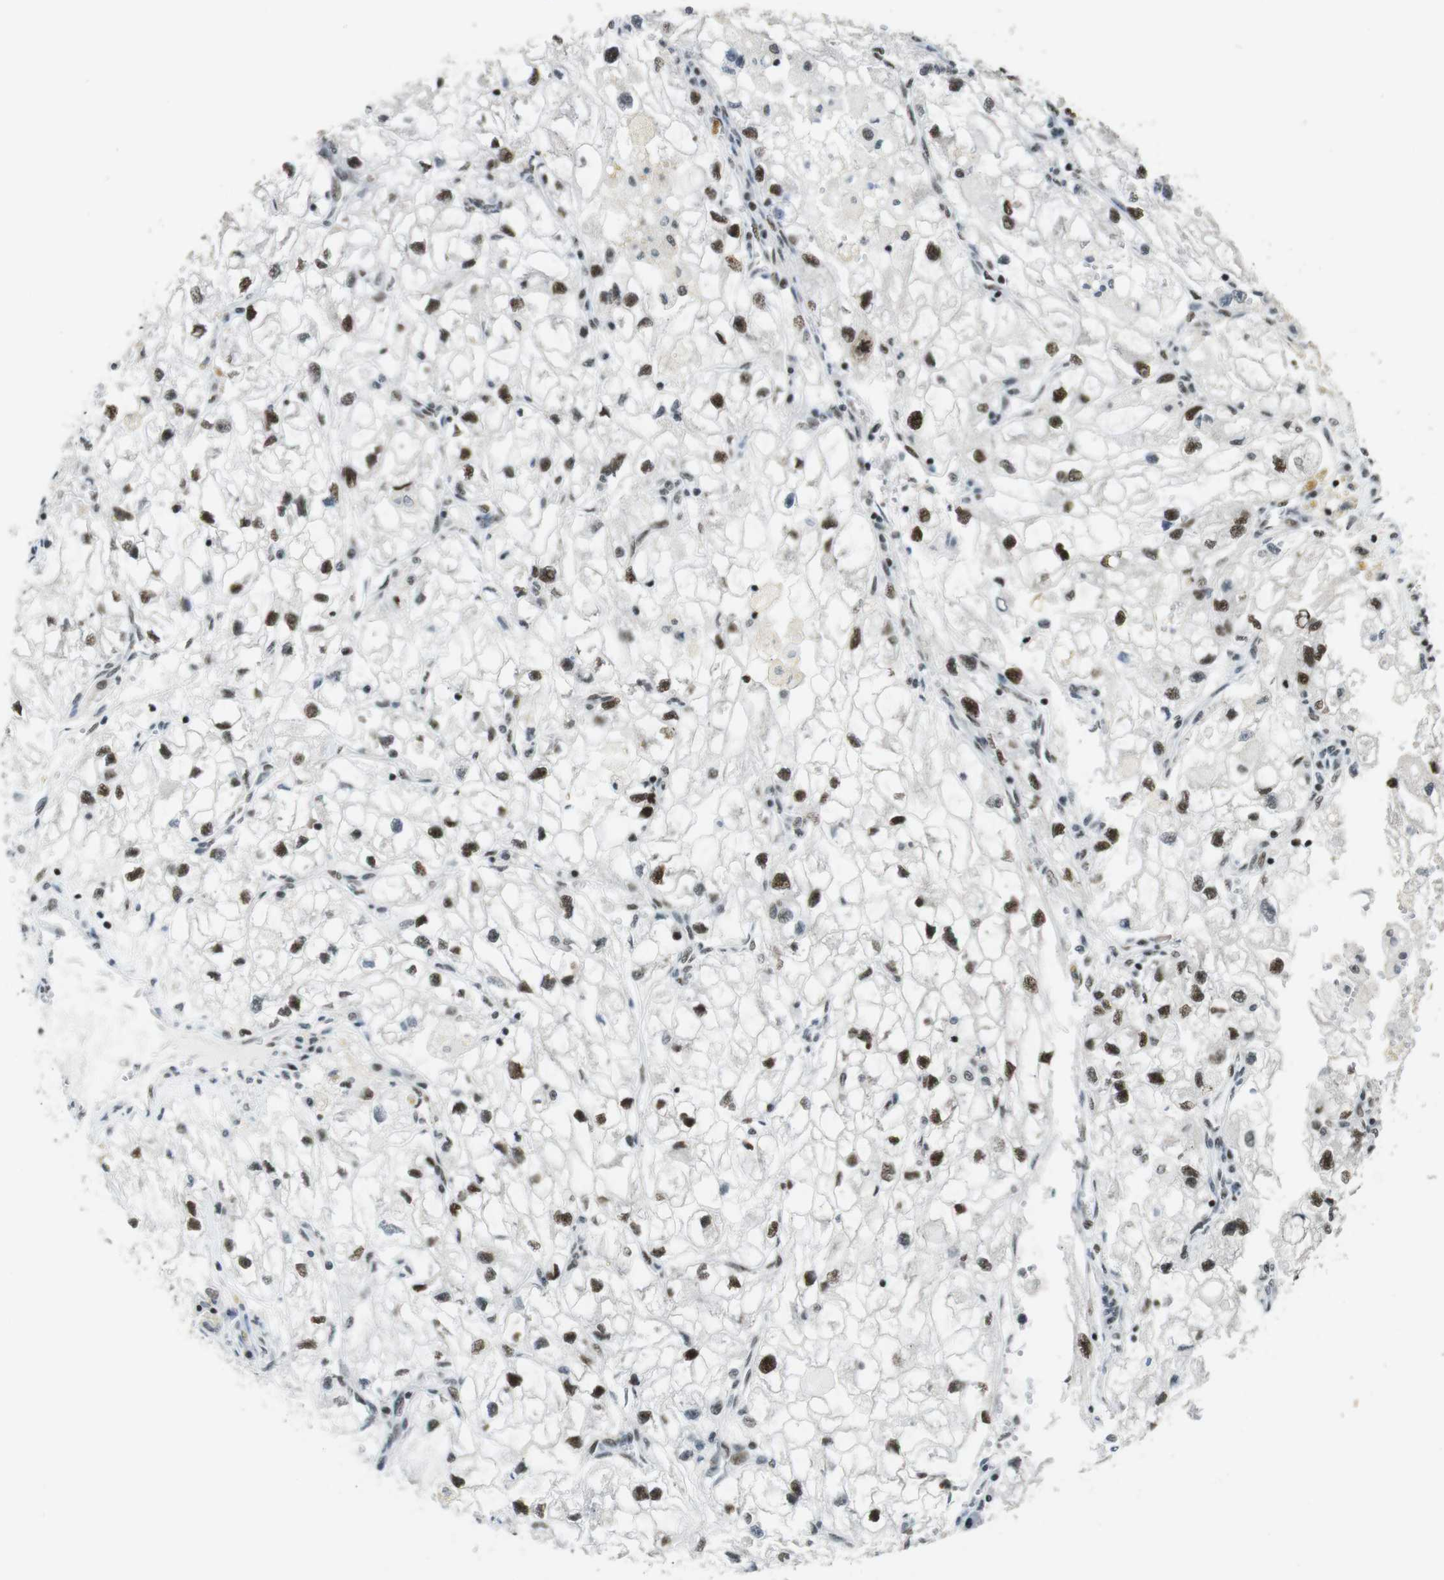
{"staining": {"intensity": "moderate", "quantity": ">75%", "location": "nuclear"}, "tissue": "renal cancer", "cell_type": "Tumor cells", "image_type": "cancer", "snomed": [{"axis": "morphology", "description": "Adenocarcinoma, NOS"}, {"axis": "topography", "description": "Kidney"}], "caption": "A photomicrograph showing moderate nuclear expression in approximately >75% of tumor cells in renal cancer, as visualized by brown immunohistochemical staining.", "gene": "CSNK2B", "patient": {"sex": "female", "age": 70}}